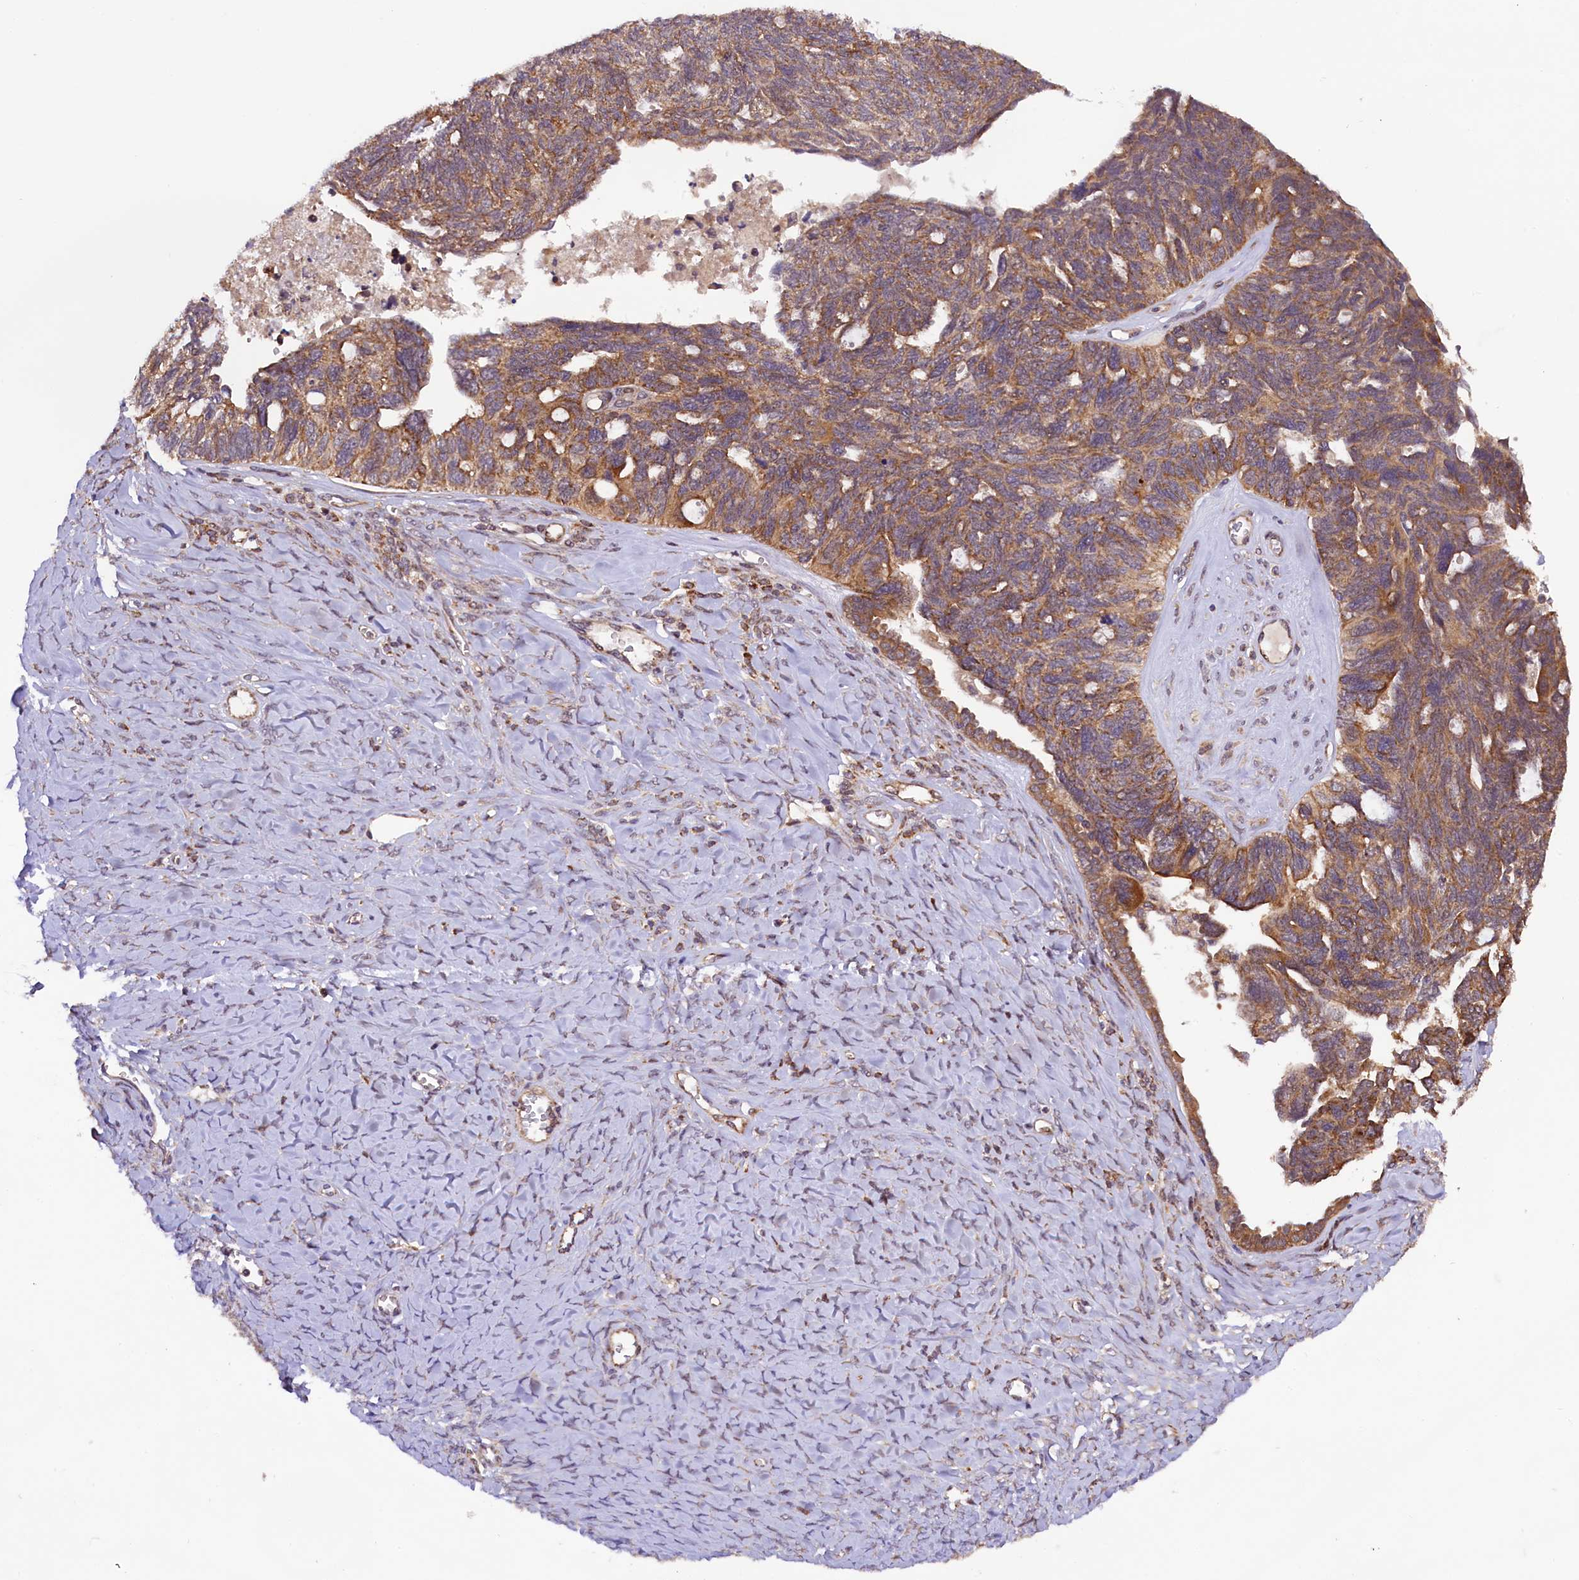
{"staining": {"intensity": "moderate", "quantity": ">75%", "location": "cytoplasmic/membranous"}, "tissue": "ovarian cancer", "cell_type": "Tumor cells", "image_type": "cancer", "snomed": [{"axis": "morphology", "description": "Cystadenocarcinoma, serous, NOS"}, {"axis": "topography", "description": "Ovary"}], "caption": "Human serous cystadenocarcinoma (ovarian) stained for a protein (brown) reveals moderate cytoplasmic/membranous positive staining in about >75% of tumor cells.", "gene": "DOHH", "patient": {"sex": "female", "age": 79}}